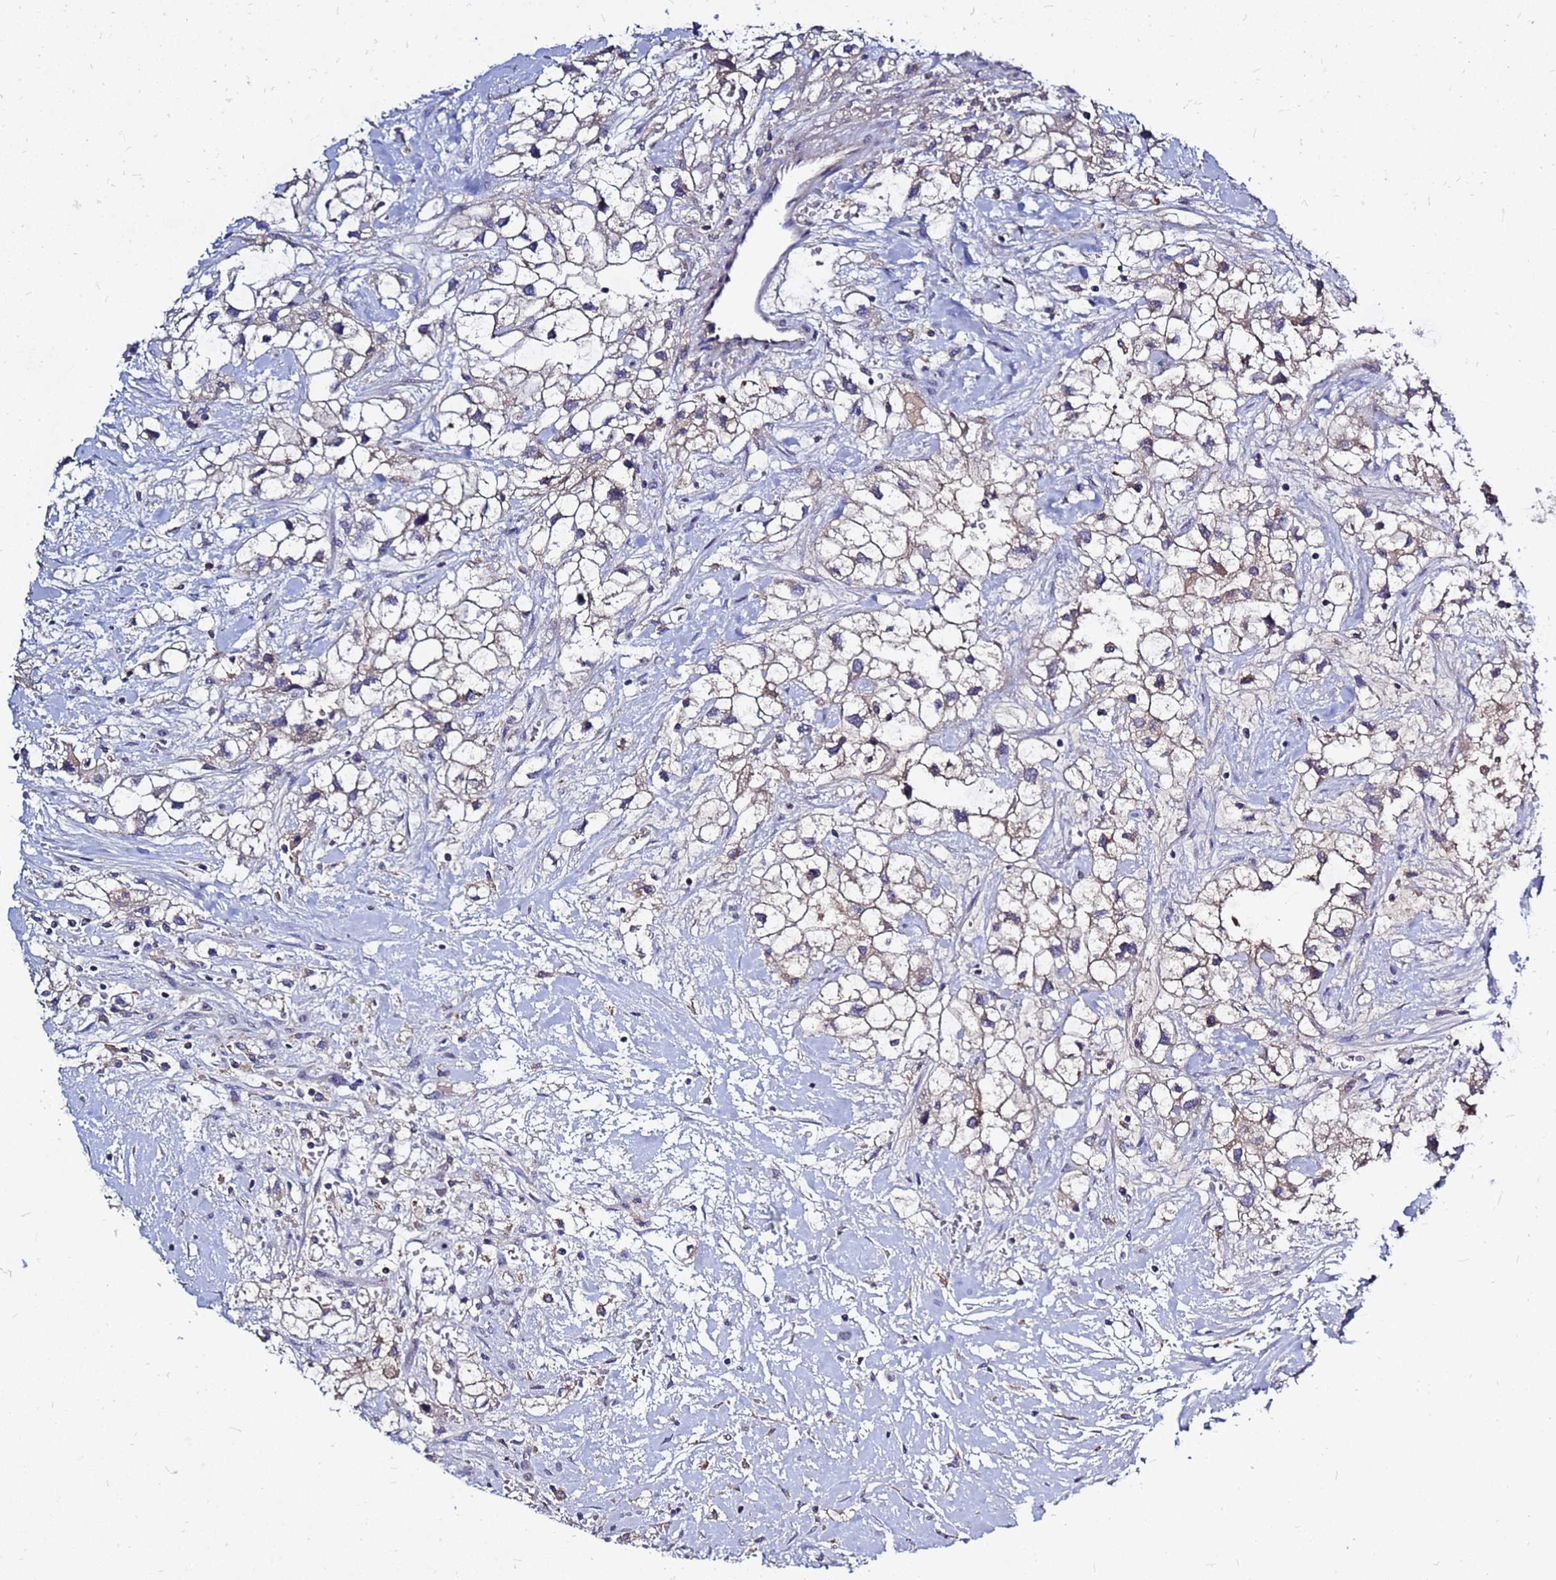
{"staining": {"intensity": "weak", "quantity": "<25%", "location": "cytoplasmic/membranous"}, "tissue": "renal cancer", "cell_type": "Tumor cells", "image_type": "cancer", "snomed": [{"axis": "morphology", "description": "Adenocarcinoma, NOS"}, {"axis": "topography", "description": "Kidney"}], "caption": "This is a image of immunohistochemistry staining of renal cancer, which shows no staining in tumor cells.", "gene": "SRGAP3", "patient": {"sex": "male", "age": 59}}